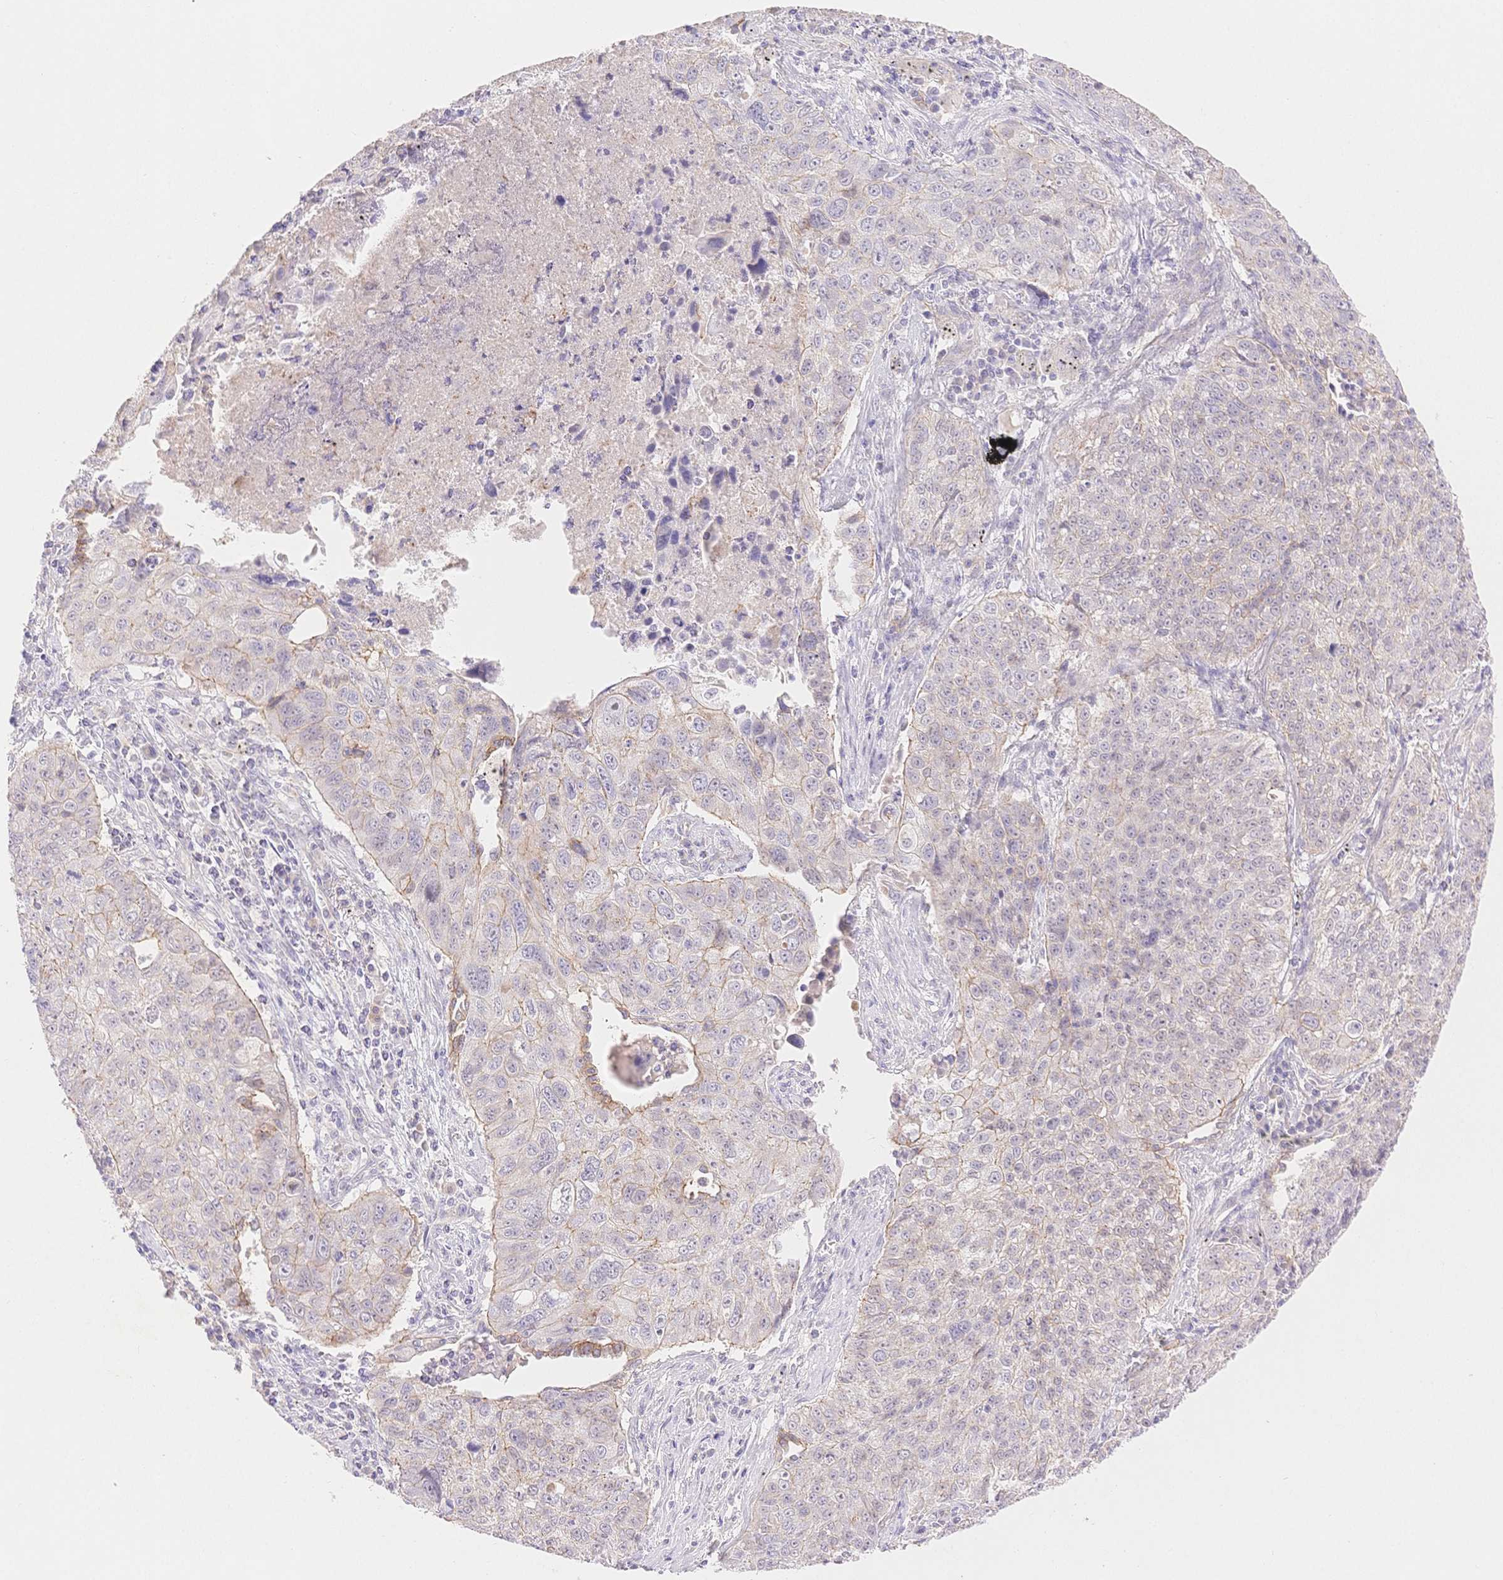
{"staining": {"intensity": "negative", "quantity": "none", "location": "none"}, "tissue": "lung cancer", "cell_type": "Tumor cells", "image_type": "cancer", "snomed": [{"axis": "morphology", "description": "Normal morphology"}, {"axis": "morphology", "description": "Aneuploidy"}, {"axis": "morphology", "description": "Squamous cell carcinoma, NOS"}, {"axis": "topography", "description": "Lymph node"}, {"axis": "topography", "description": "Lung"}], "caption": "This is a micrograph of immunohistochemistry (IHC) staining of aneuploidy (lung), which shows no staining in tumor cells.", "gene": "WDR54", "patient": {"sex": "female", "age": 76}}